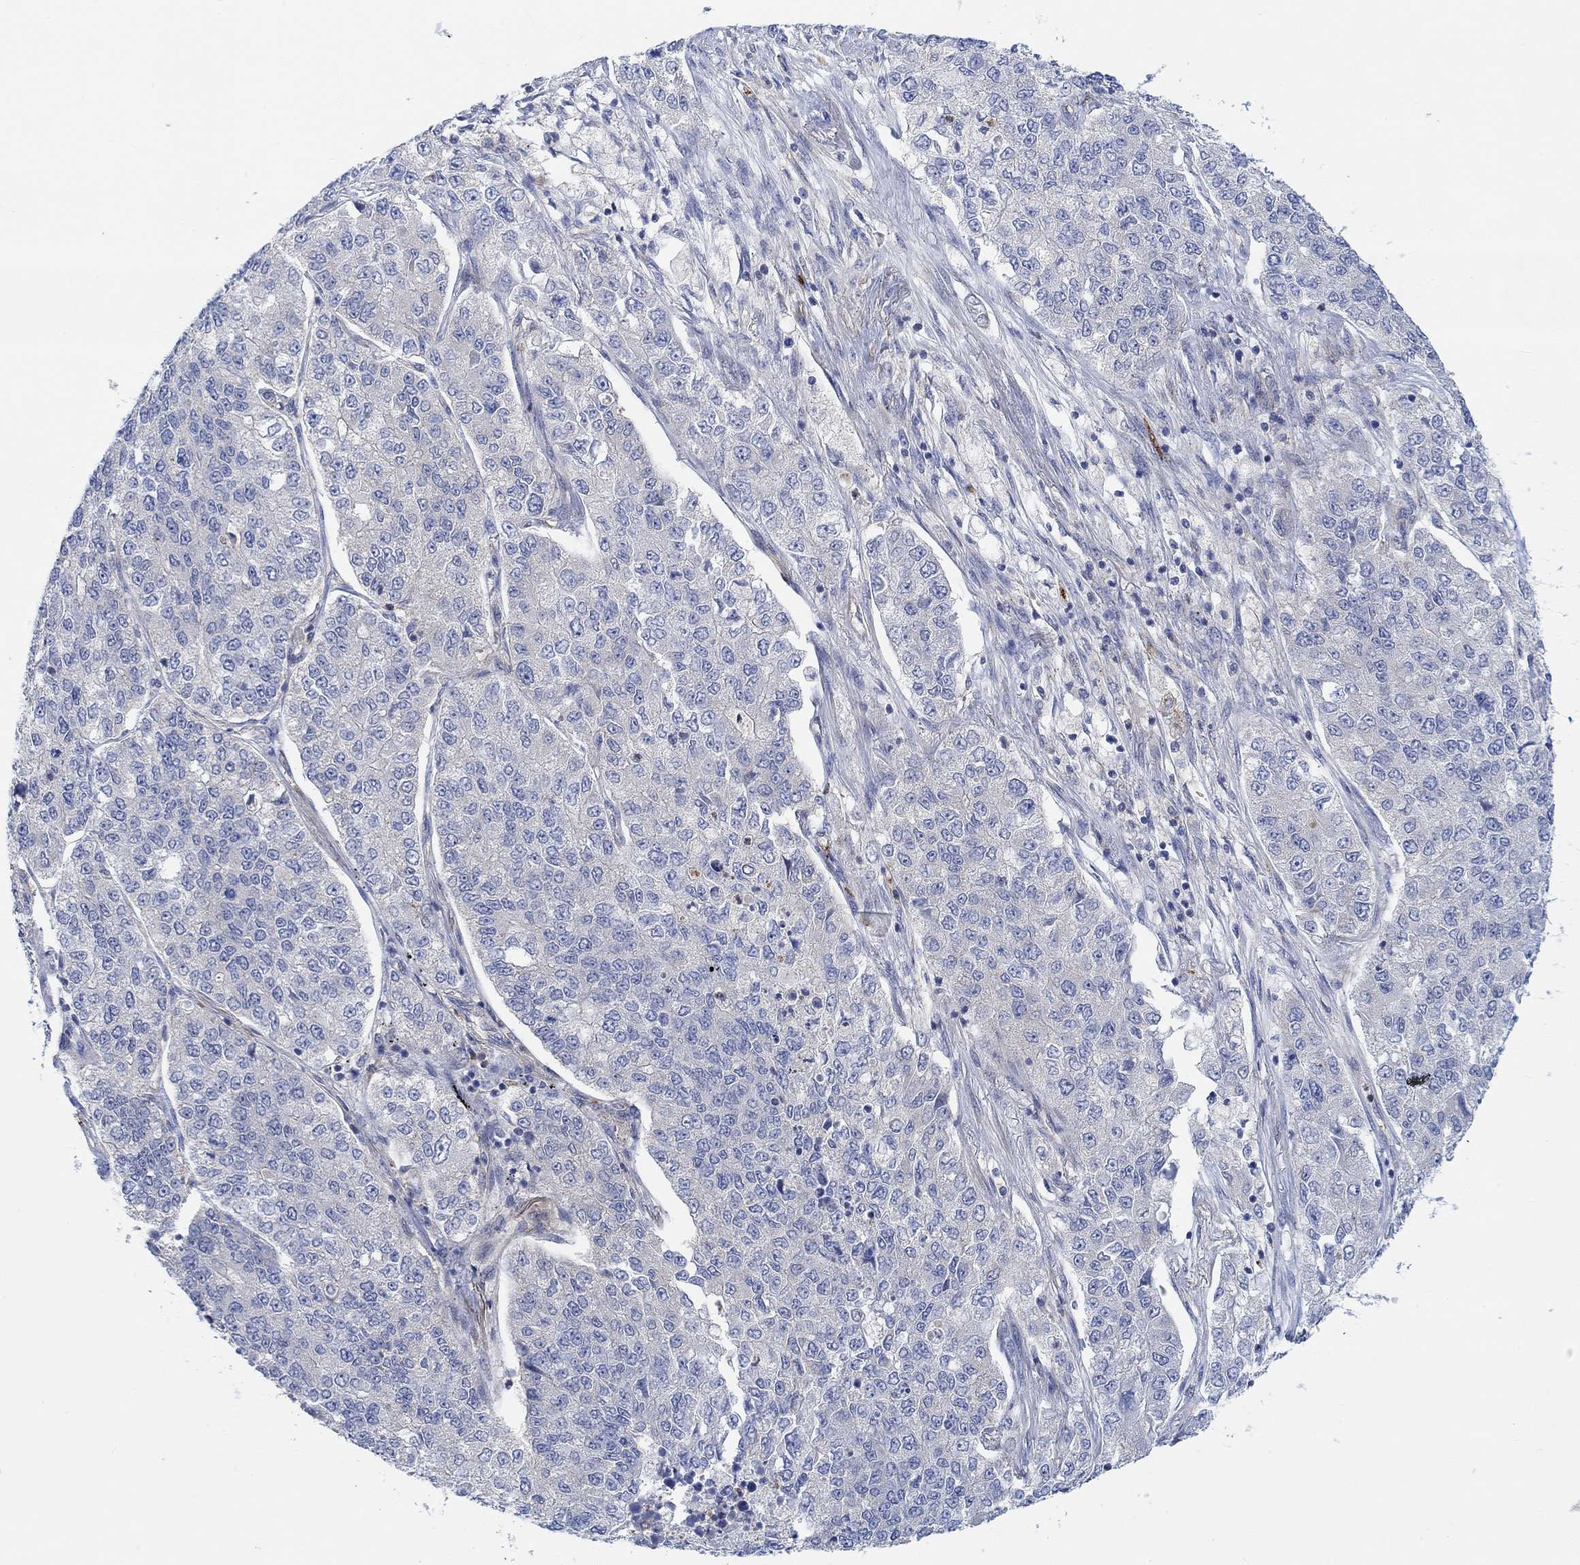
{"staining": {"intensity": "negative", "quantity": "none", "location": "none"}, "tissue": "lung cancer", "cell_type": "Tumor cells", "image_type": "cancer", "snomed": [{"axis": "morphology", "description": "Adenocarcinoma, NOS"}, {"axis": "topography", "description": "Lung"}], "caption": "Immunohistochemistry (IHC) image of human lung cancer (adenocarcinoma) stained for a protein (brown), which exhibits no positivity in tumor cells.", "gene": "PMFBP1", "patient": {"sex": "male", "age": 49}}